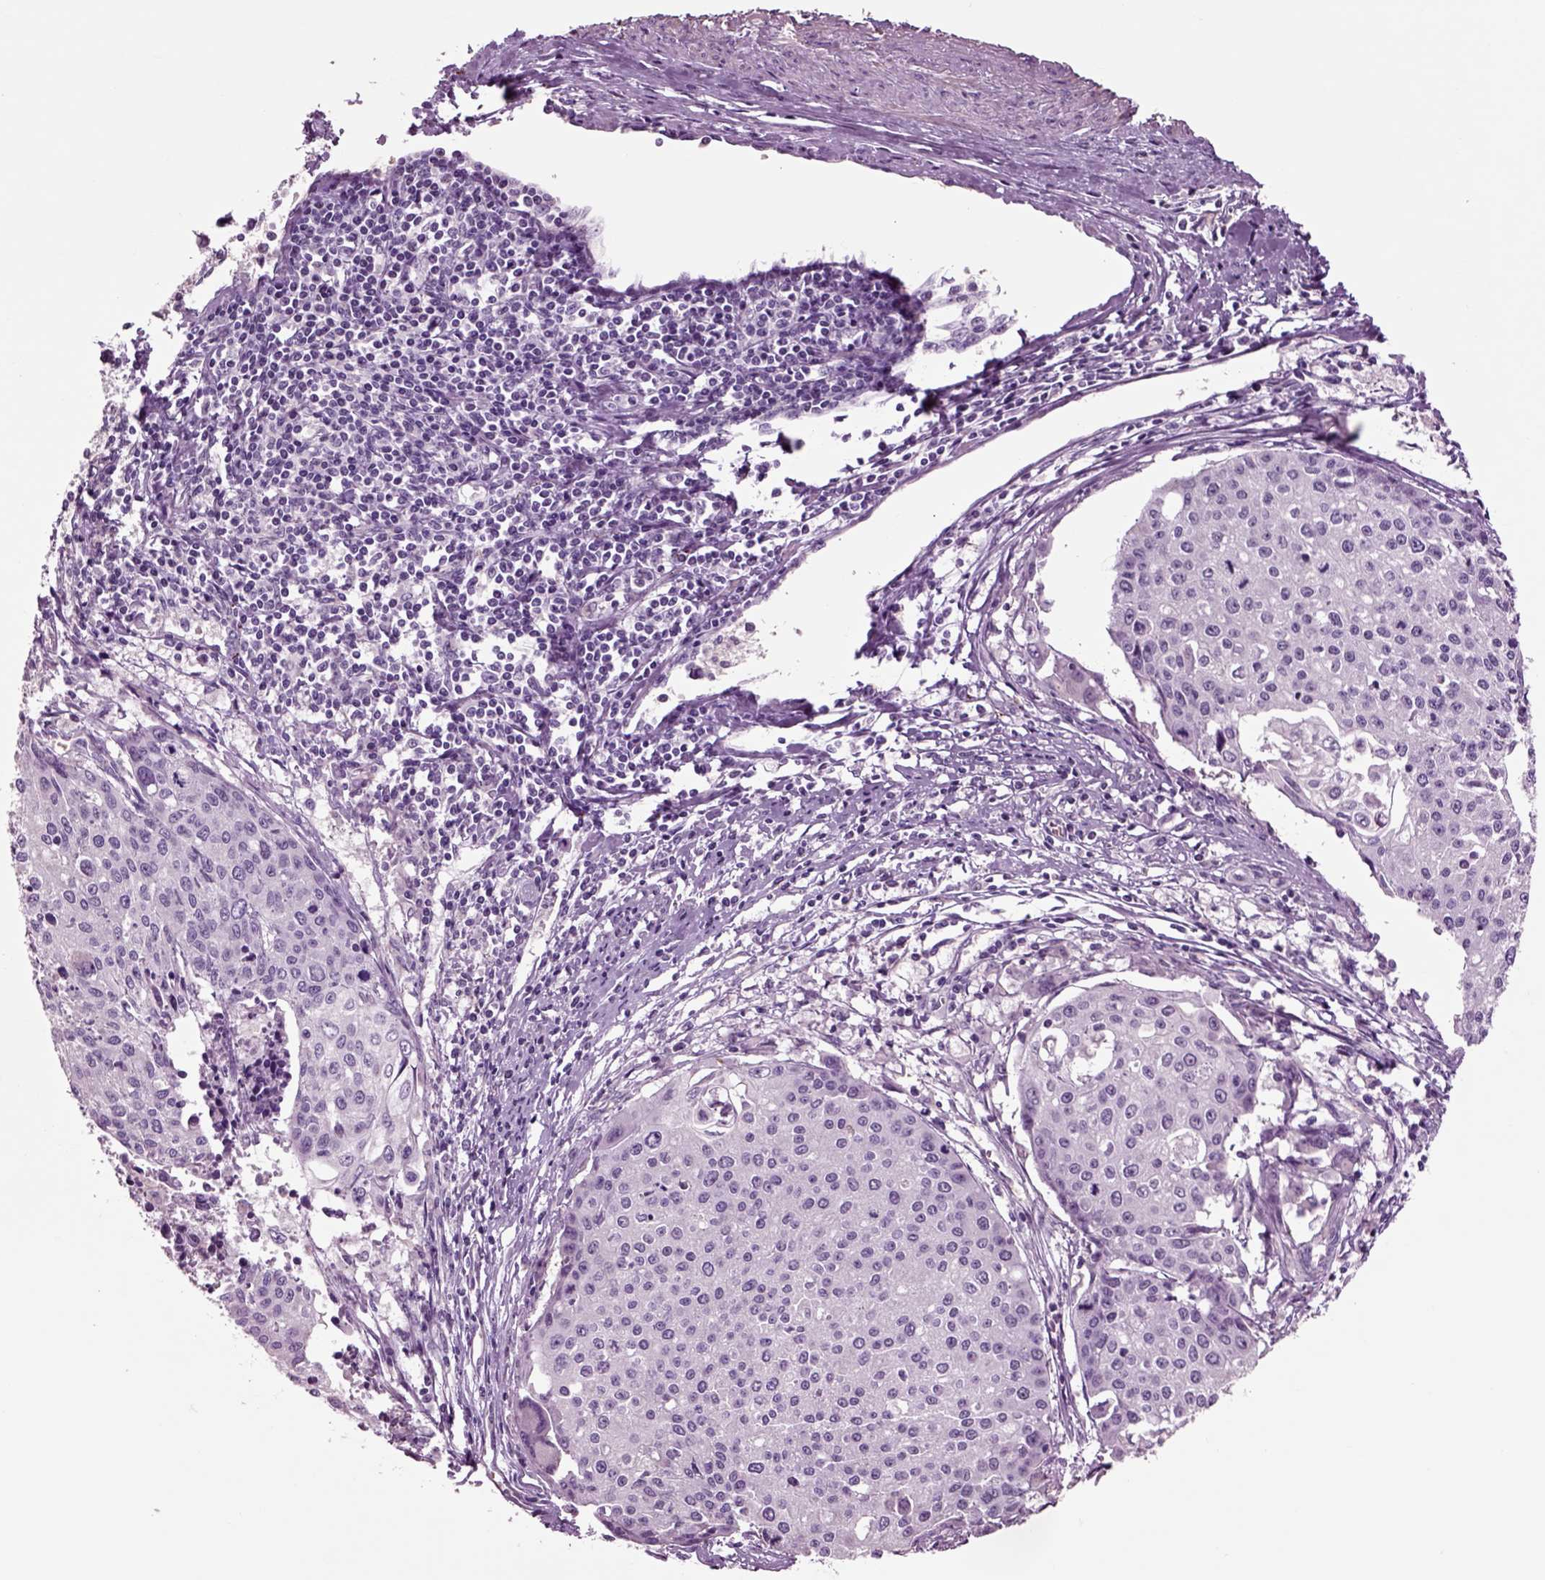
{"staining": {"intensity": "negative", "quantity": "none", "location": "none"}, "tissue": "cervical cancer", "cell_type": "Tumor cells", "image_type": "cancer", "snomed": [{"axis": "morphology", "description": "Squamous cell carcinoma, NOS"}, {"axis": "topography", "description": "Cervix"}], "caption": "A high-resolution image shows IHC staining of squamous cell carcinoma (cervical), which displays no significant staining in tumor cells.", "gene": "CHGB", "patient": {"sex": "female", "age": 38}}